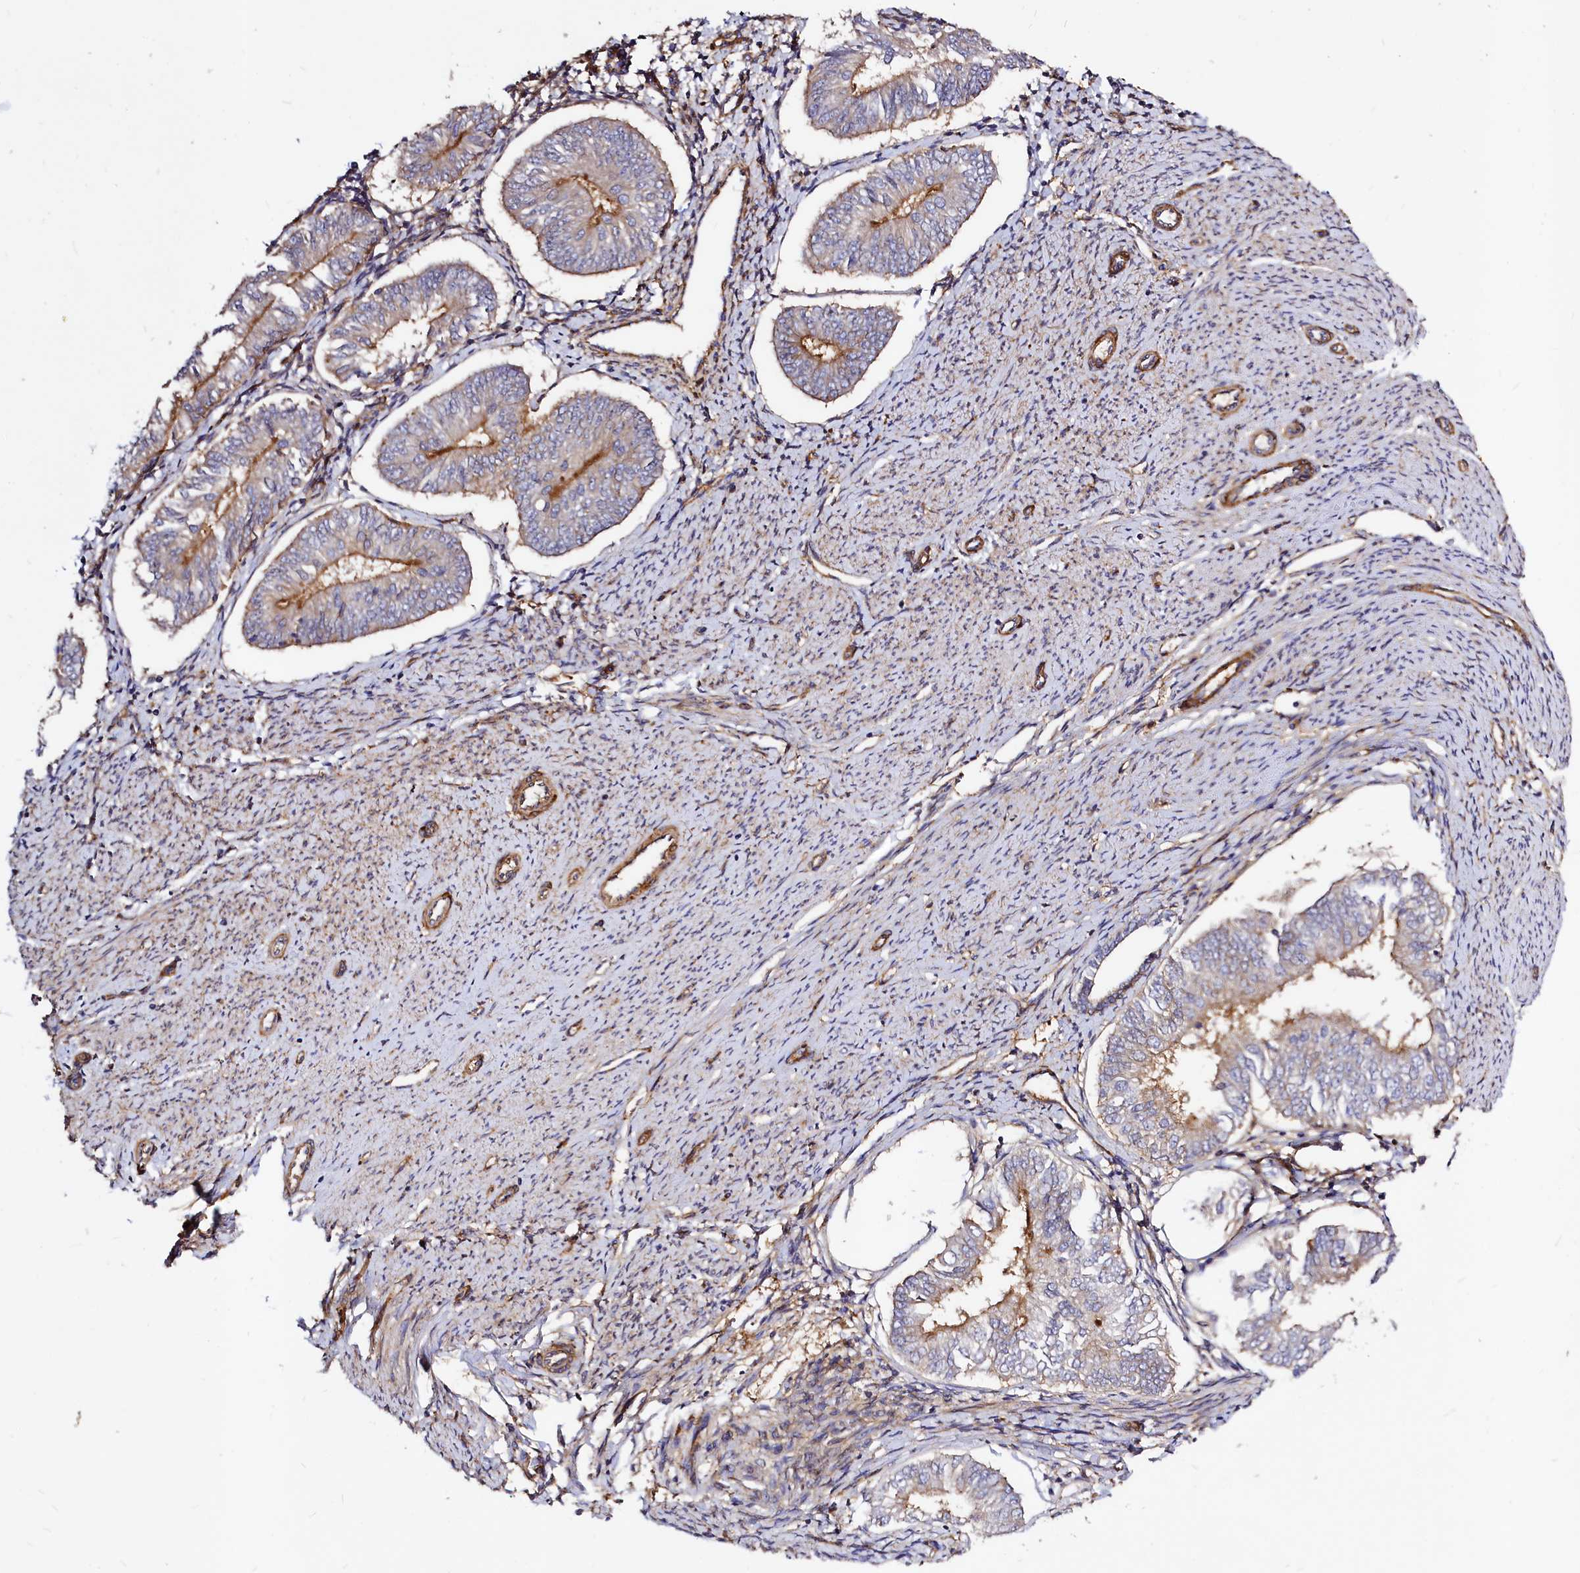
{"staining": {"intensity": "moderate", "quantity": "25%-75%", "location": "cytoplasmic/membranous"}, "tissue": "endometrial cancer", "cell_type": "Tumor cells", "image_type": "cancer", "snomed": [{"axis": "morphology", "description": "Adenocarcinoma, NOS"}, {"axis": "topography", "description": "Endometrium"}], "caption": "IHC micrograph of endometrial cancer stained for a protein (brown), which reveals medium levels of moderate cytoplasmic/membranous expression in approximately 25%-75% of tumor cells.", "gene": "ANO6", "patient": {"sex": "female", "age": 58}}